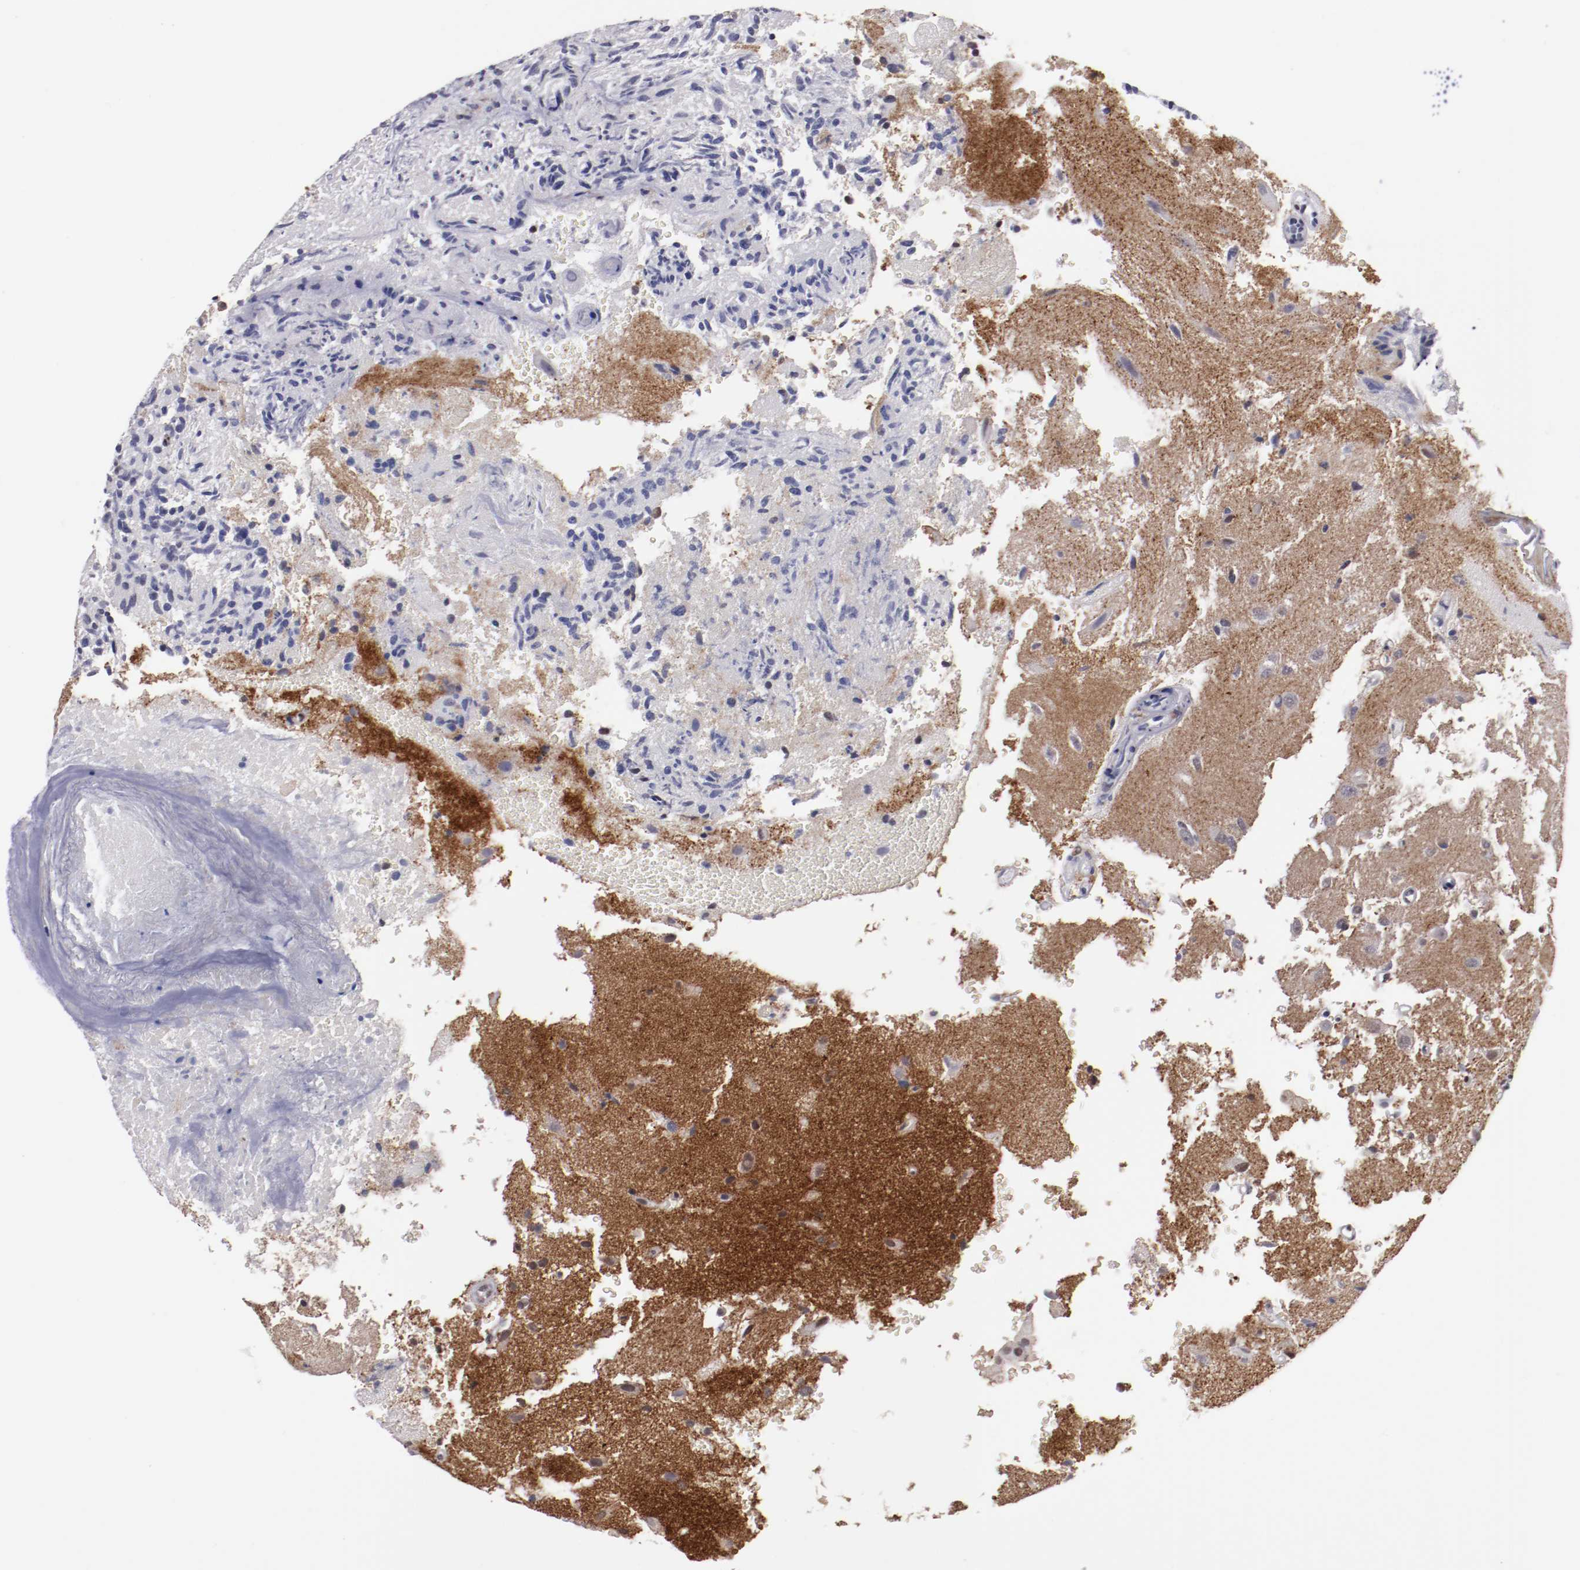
{"staining": {"intensity": "weak", "quantity": "<25%", "location": "nuclear"}, "tissue": "glioma", "cell_type": "Tumor cells", "image_type": "cancer", "snomed": [{"axis": "morphology", "description": "Normal tissue, NOS"}, {"axis": "morphology", "description": "Glioma, malignant, High grade"}, {"axis": "topography", "description": "Cerebral cortex"}], "caption": "A photomicrograph of malignant glioma (high-grade) stained for a protein reveals no brown staining in tumor cells.", "gene": "NRXN3", "patient": {"sex": "male", "age": 75}}